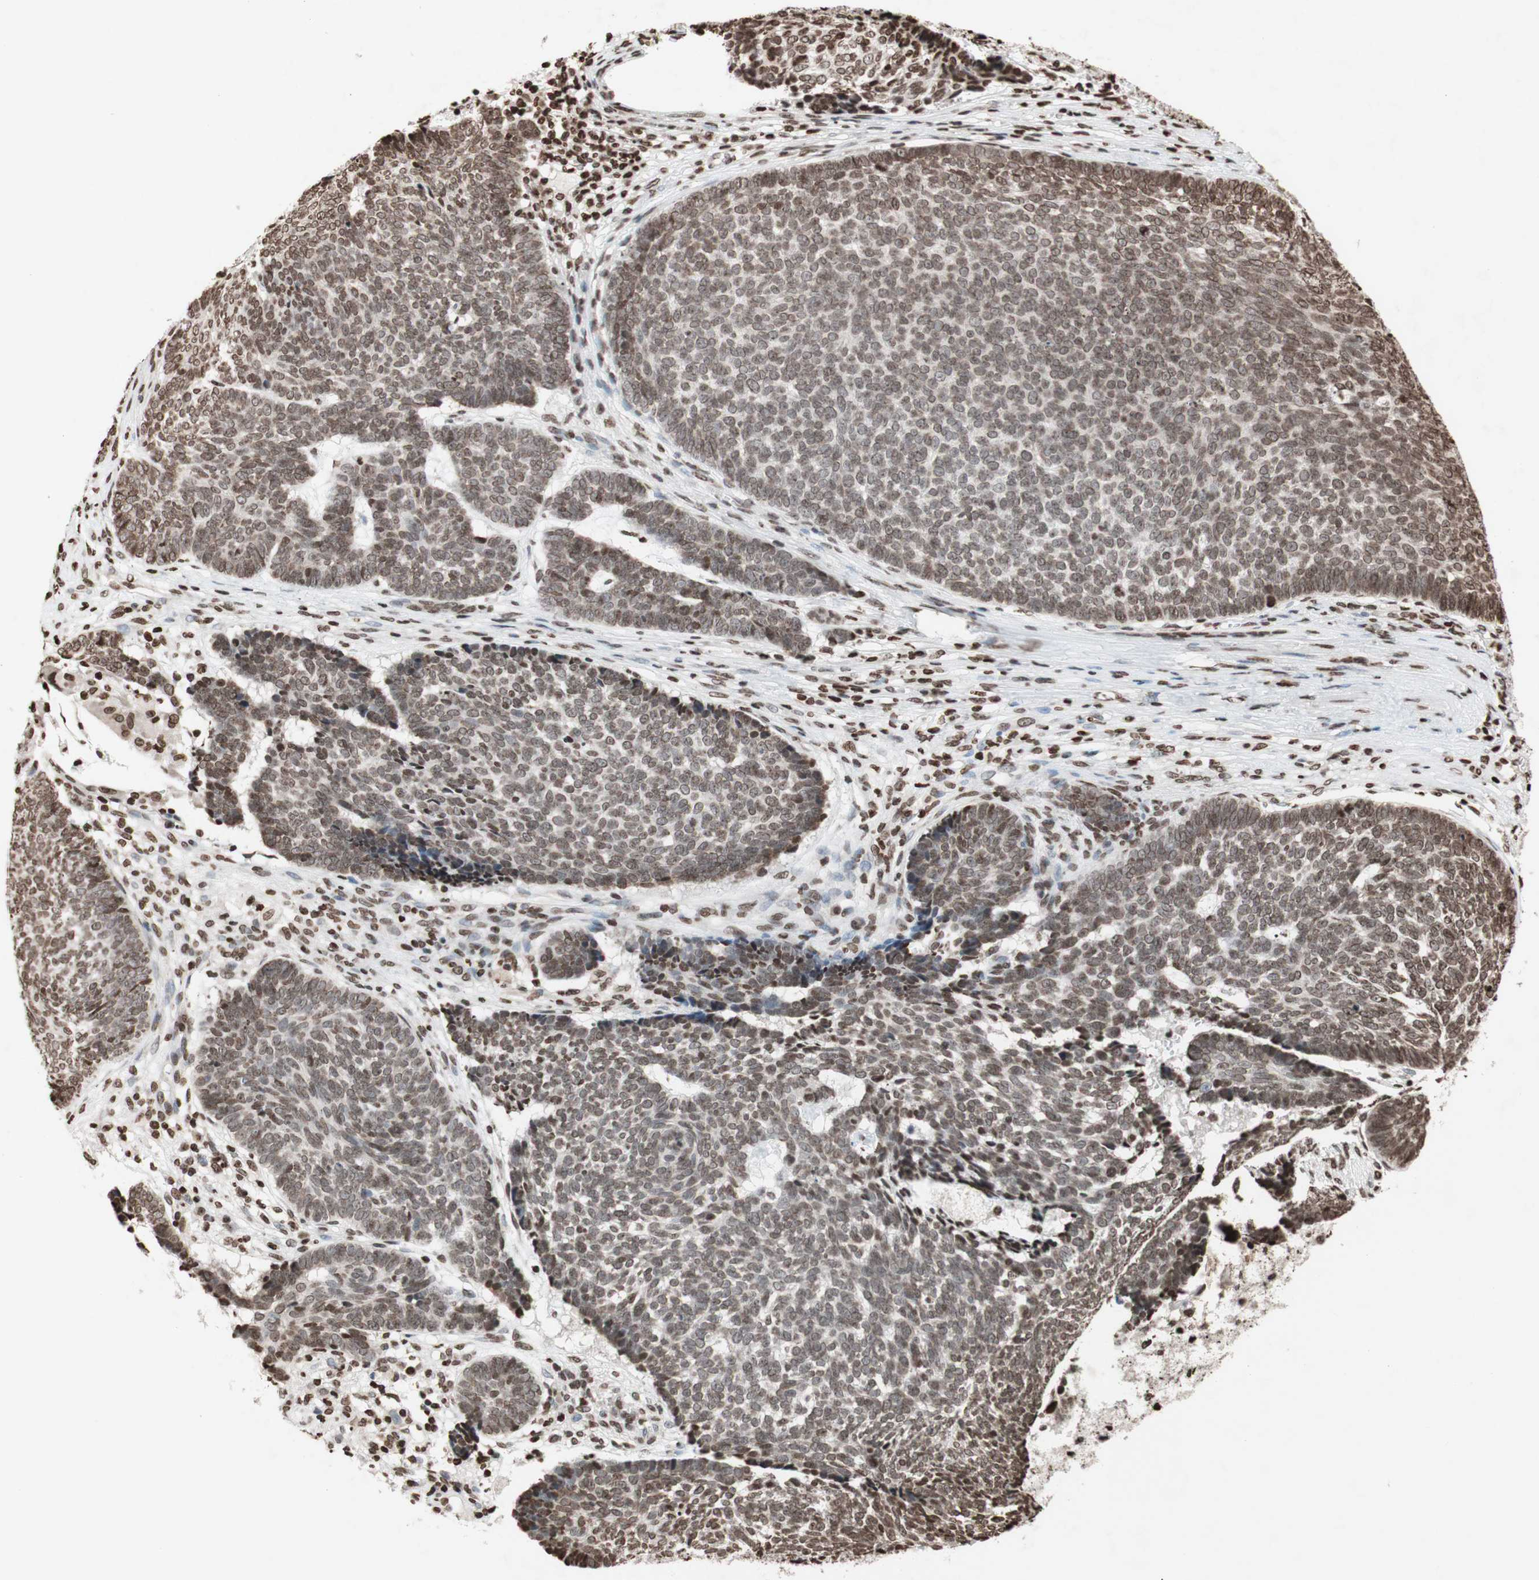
{"staining": {"intensity": "moderate", "quantity": ">75%", "location": "nuclear"}, "tissue": "skin cancer", "cell_type": "Tumor cells", "image_type": "cancer", "snomed": [{"axis": "morphology", "description": "Basal cell carcinoma"}, {"axis": "topography", "description": "Skin"}], "caption": "An immunohistochemistry (IHC) image of neoplastic tissue is shown. Protein staining in brown highlights moderate nuclear positivity in skin cancer within tumor cells. Using DAB (3,3'-diaminobenzidine) (brown) and hematoxylin (blue) stains, captured at high magnification using brightfield microscopy.", "gene": "NCOA3", "patient": {"sex": "male", "age": 84}}